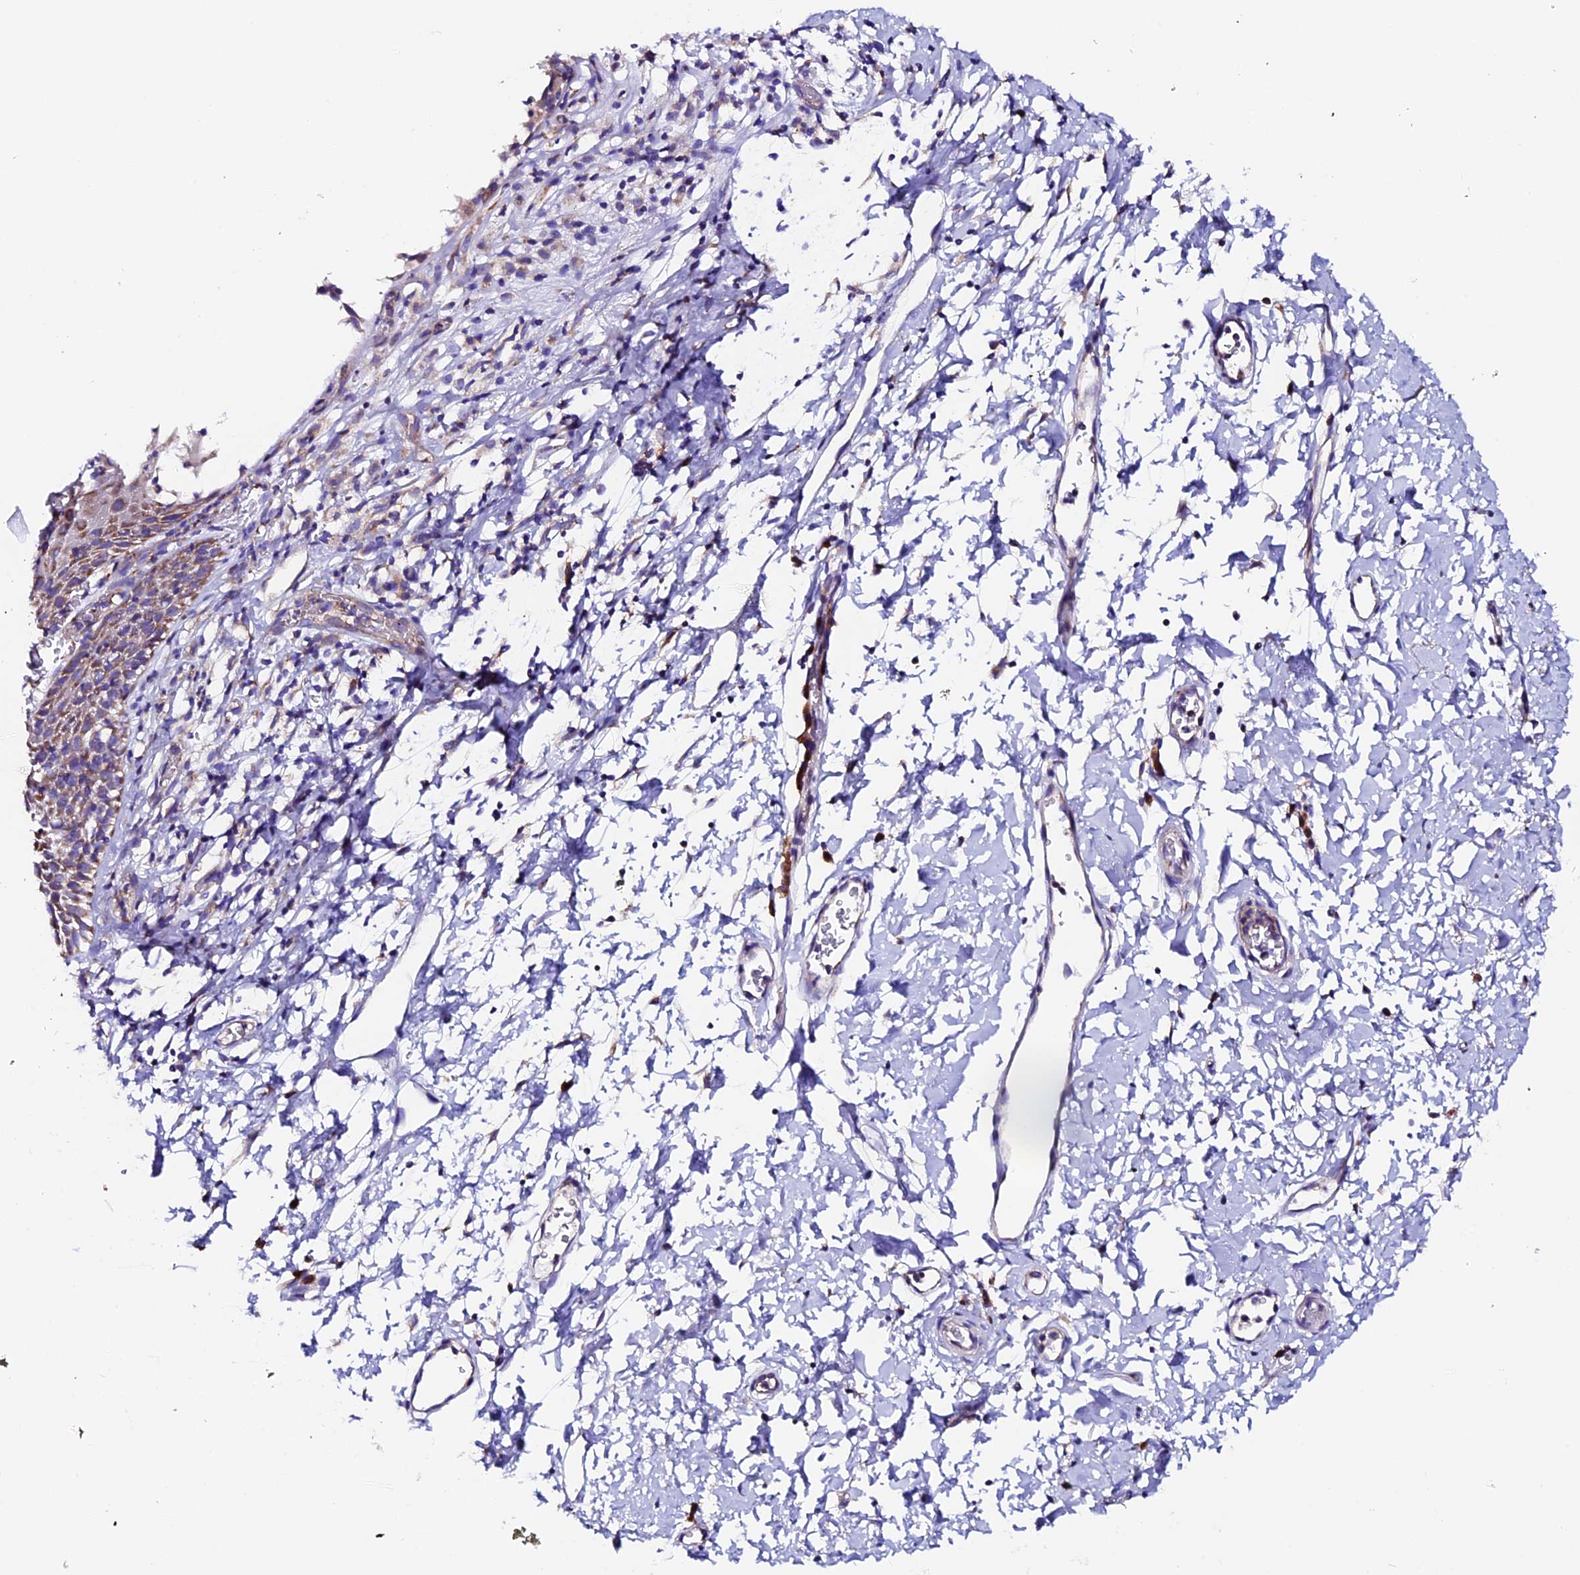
{"staining": {"intensity": "moderate", "quantity": "25%-75%", "location": "cytoplasmic/membranous"}, "tissue": "skin", "cell_type": "Epidermal cells", "image_type": "normal", "snomed": [{"axis": "morphology", "description": "Normal tissue, NOS"}, {"axis": "topography", "description": "Vulva"}], "caption": "The photomicrograph exhibits immunohistochemical staining of unremarkable skin. There is moderate cytoplasmic/membranous positivity is present in about 25%-75% of epidermal cells.", "gene": "COMTD1", "patient": {"sex": "female", "age": 68}}